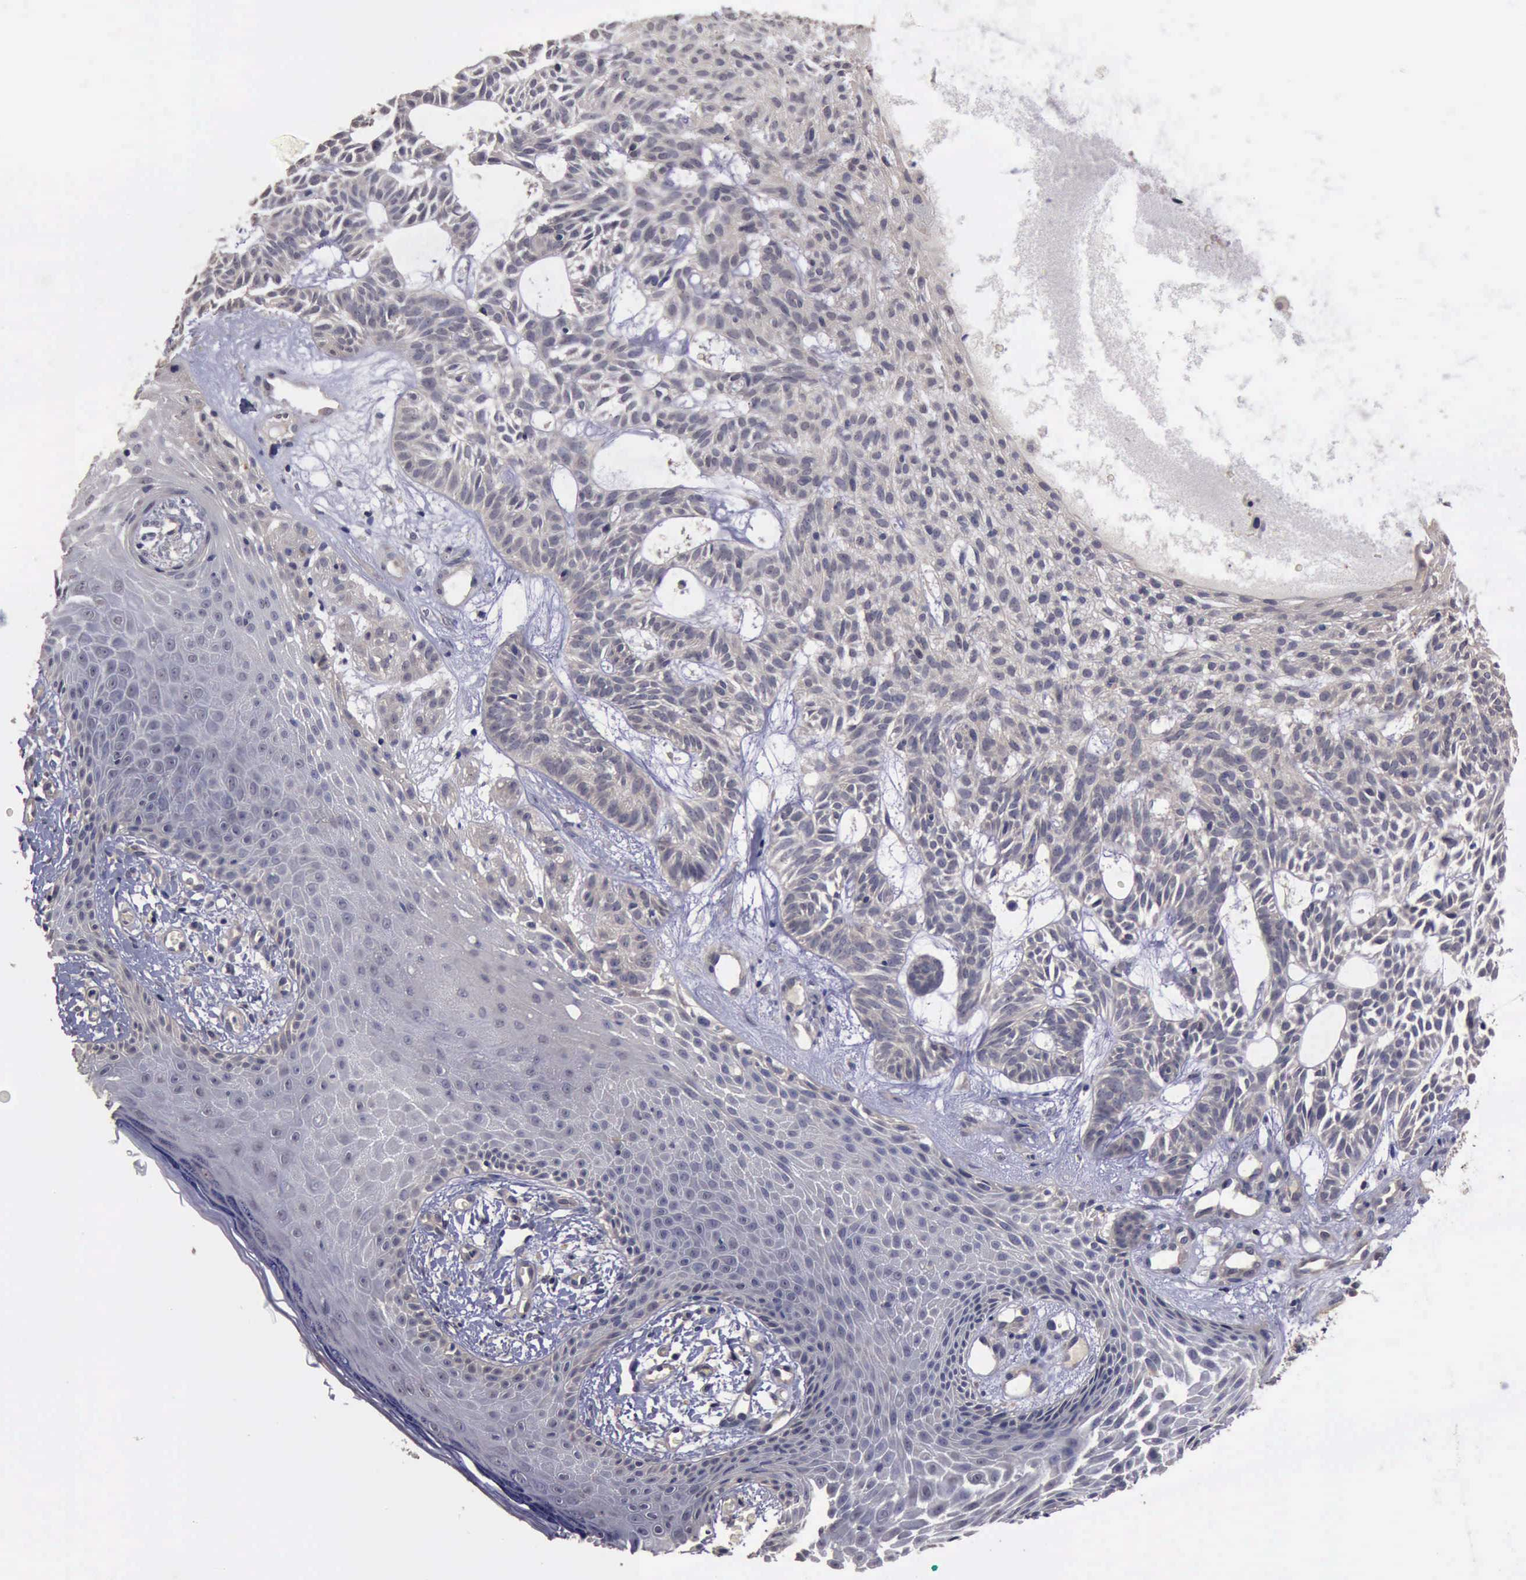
{"staining": {"intensity": "negative", "quantity": "none", "location": "none"}, "tissue": "skin cancer", "cell_type": "Tumor cells", "image_type": "cancer", "snomed": [{"axis": "morphology", "description": "Basal cell carcinoma"}, {"axis": "topography", "description": "Skin"}], "caption": "Immunohistochemistry photomicrograph of neoplastic tissue: basal cell carcinoma (skin) stained with DAB displays no significant protein staining in tumor cells.", "gene": "CRKL", "patient": {"sex": "male", "age": 75}}